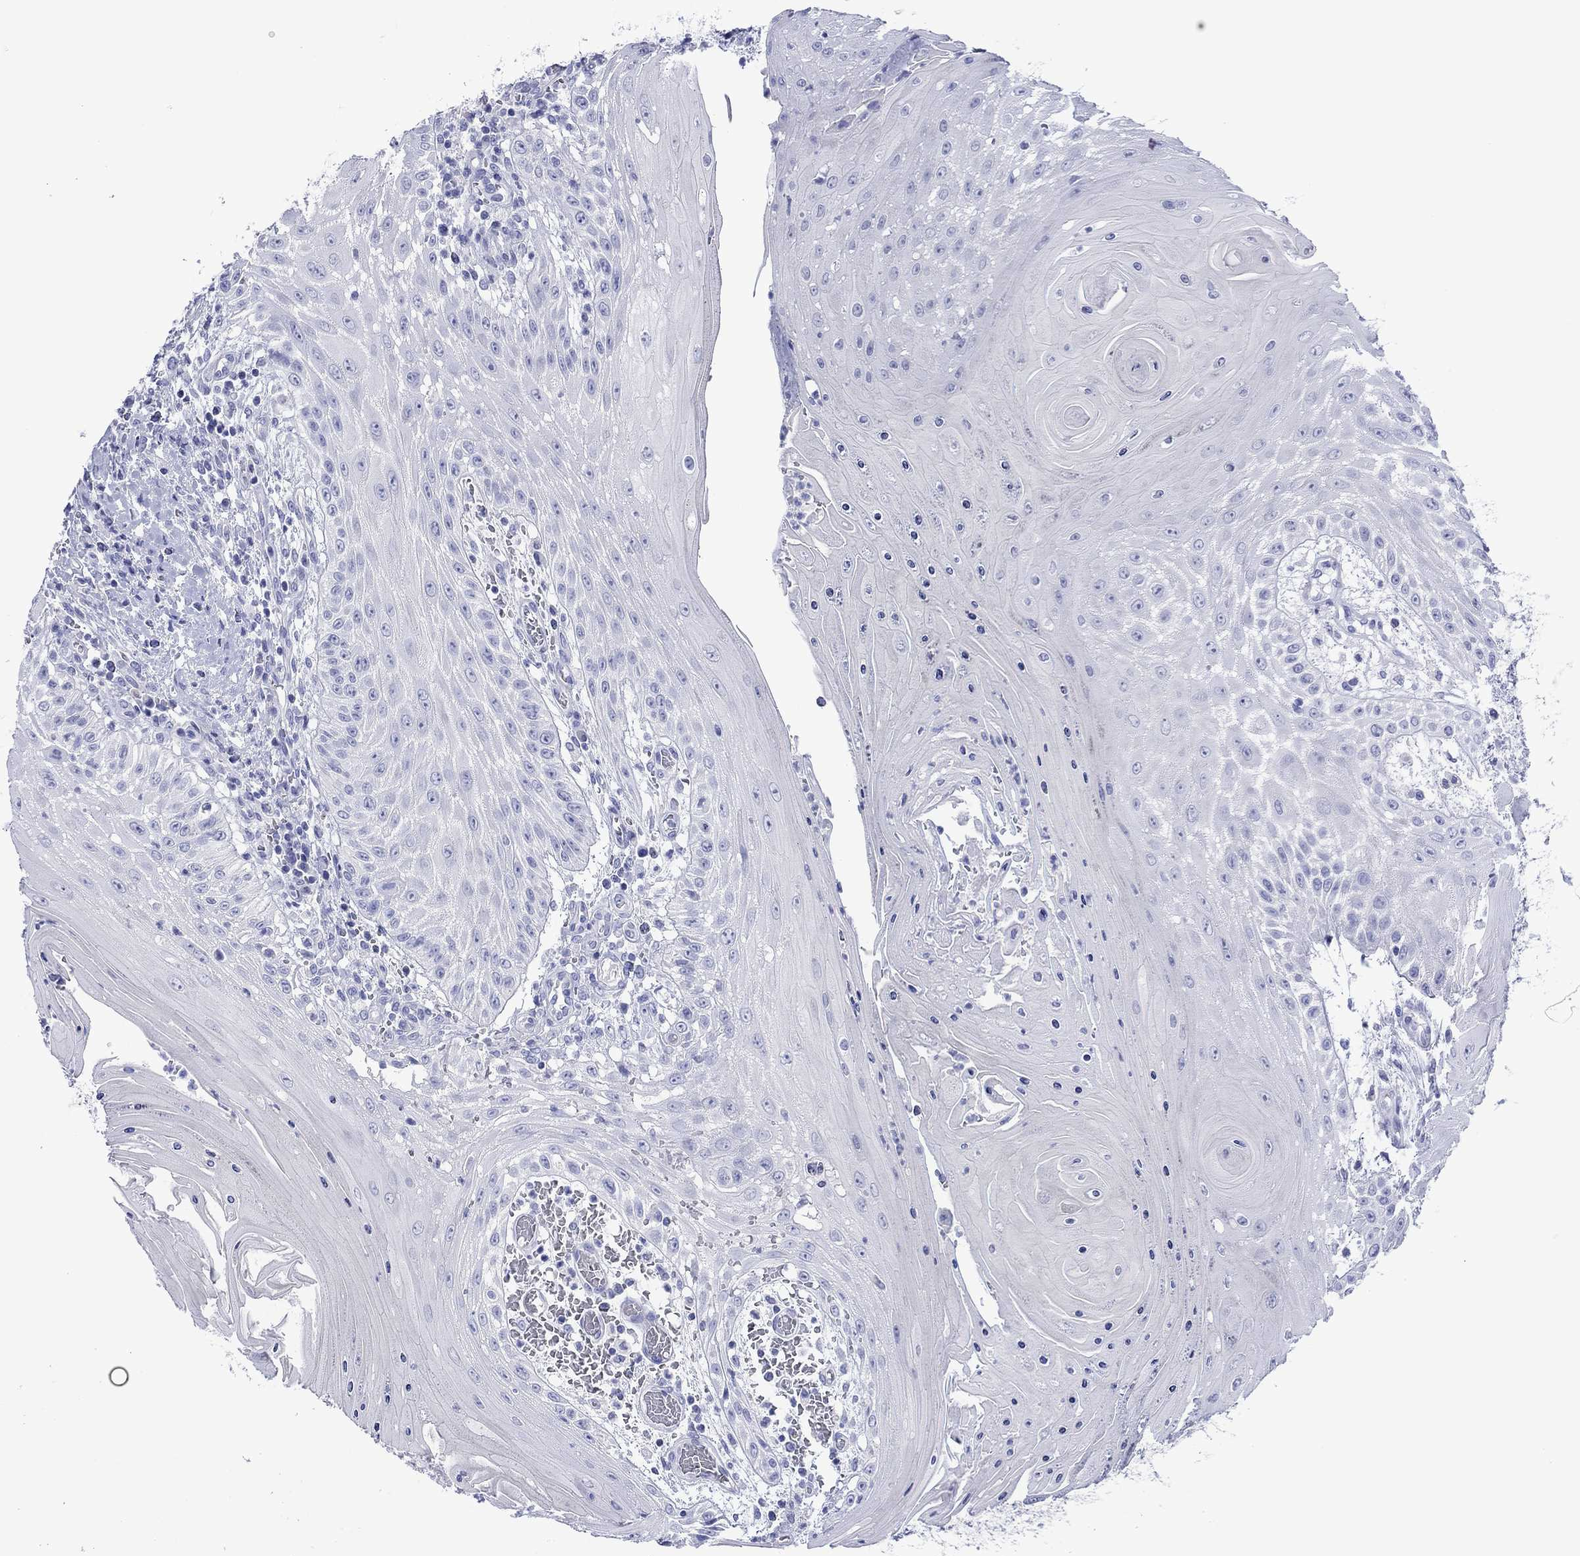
{"staining": {"intensity": "negative", "quantity": "none", "location": "none"}, "tissue": "head and neck cancer", "cell_type": "Tumor cells", "image_type": "cancer", "snomed": [{"axis": "morphology", "description": "Squamous cell carcinoma, NOS"}, {"axis": "topography", "description": "Oral tissue"}, {"axis": "topography", "description": "Head-Neck"}], "caption": "DAB (3,3'-diaminobenzidine) immunohistochemical staining of human head and neck squamous cell carcinoma exhibits no significant staining in tumor cells. (Brightfield microscopy of DAB immunohistochemistry (IHC) at high magnification).", "gene": "MLANA", "patient": {"sex": "male", "age": 58}}